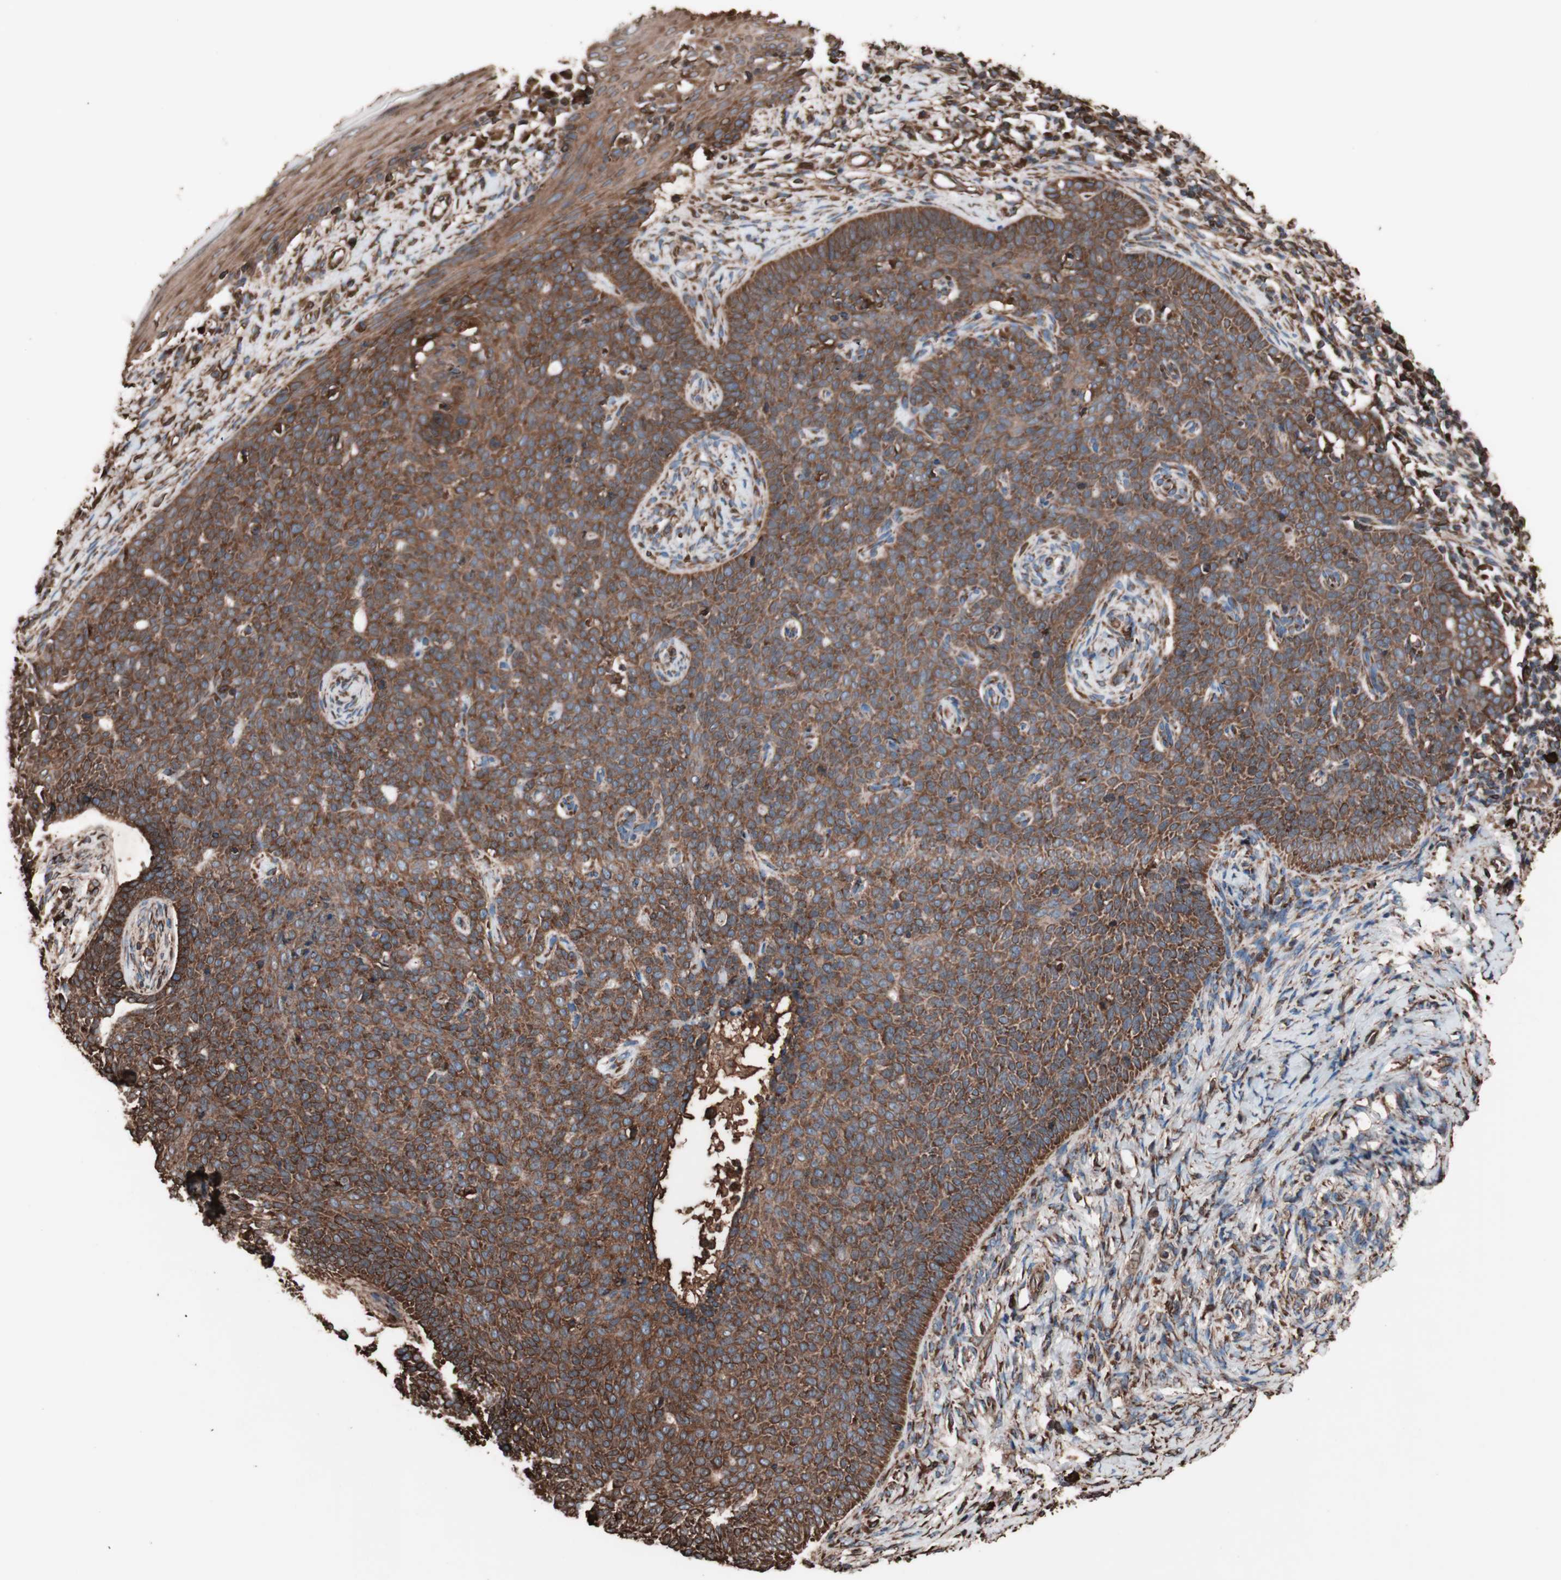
{"staining": {"intensity": "strong", "quantity": ">75%", "location": "cytoplasmic/membranous"}, "tissue": "skin cancer", "cell_type": "Tumor cells", "image_type": "cancer", "snomed": [{"axis": "morphology", "description": "Normal tissue, NOS"}, {"axis": "morphology", "description": "Basal cell carcinoma"}, {"axis": "topography", "description": "Skin"}], "caption": "DAB (3,3'-diaminobenzidine) immunohistochemical staining of human basal cell carcinoma (skin) reveals strong cytoplasmic/membranous protein expression in approximately >75% of tumor cells.", "gene": "HSP90B1", "patient": {"sex": "male", "age": 87}}